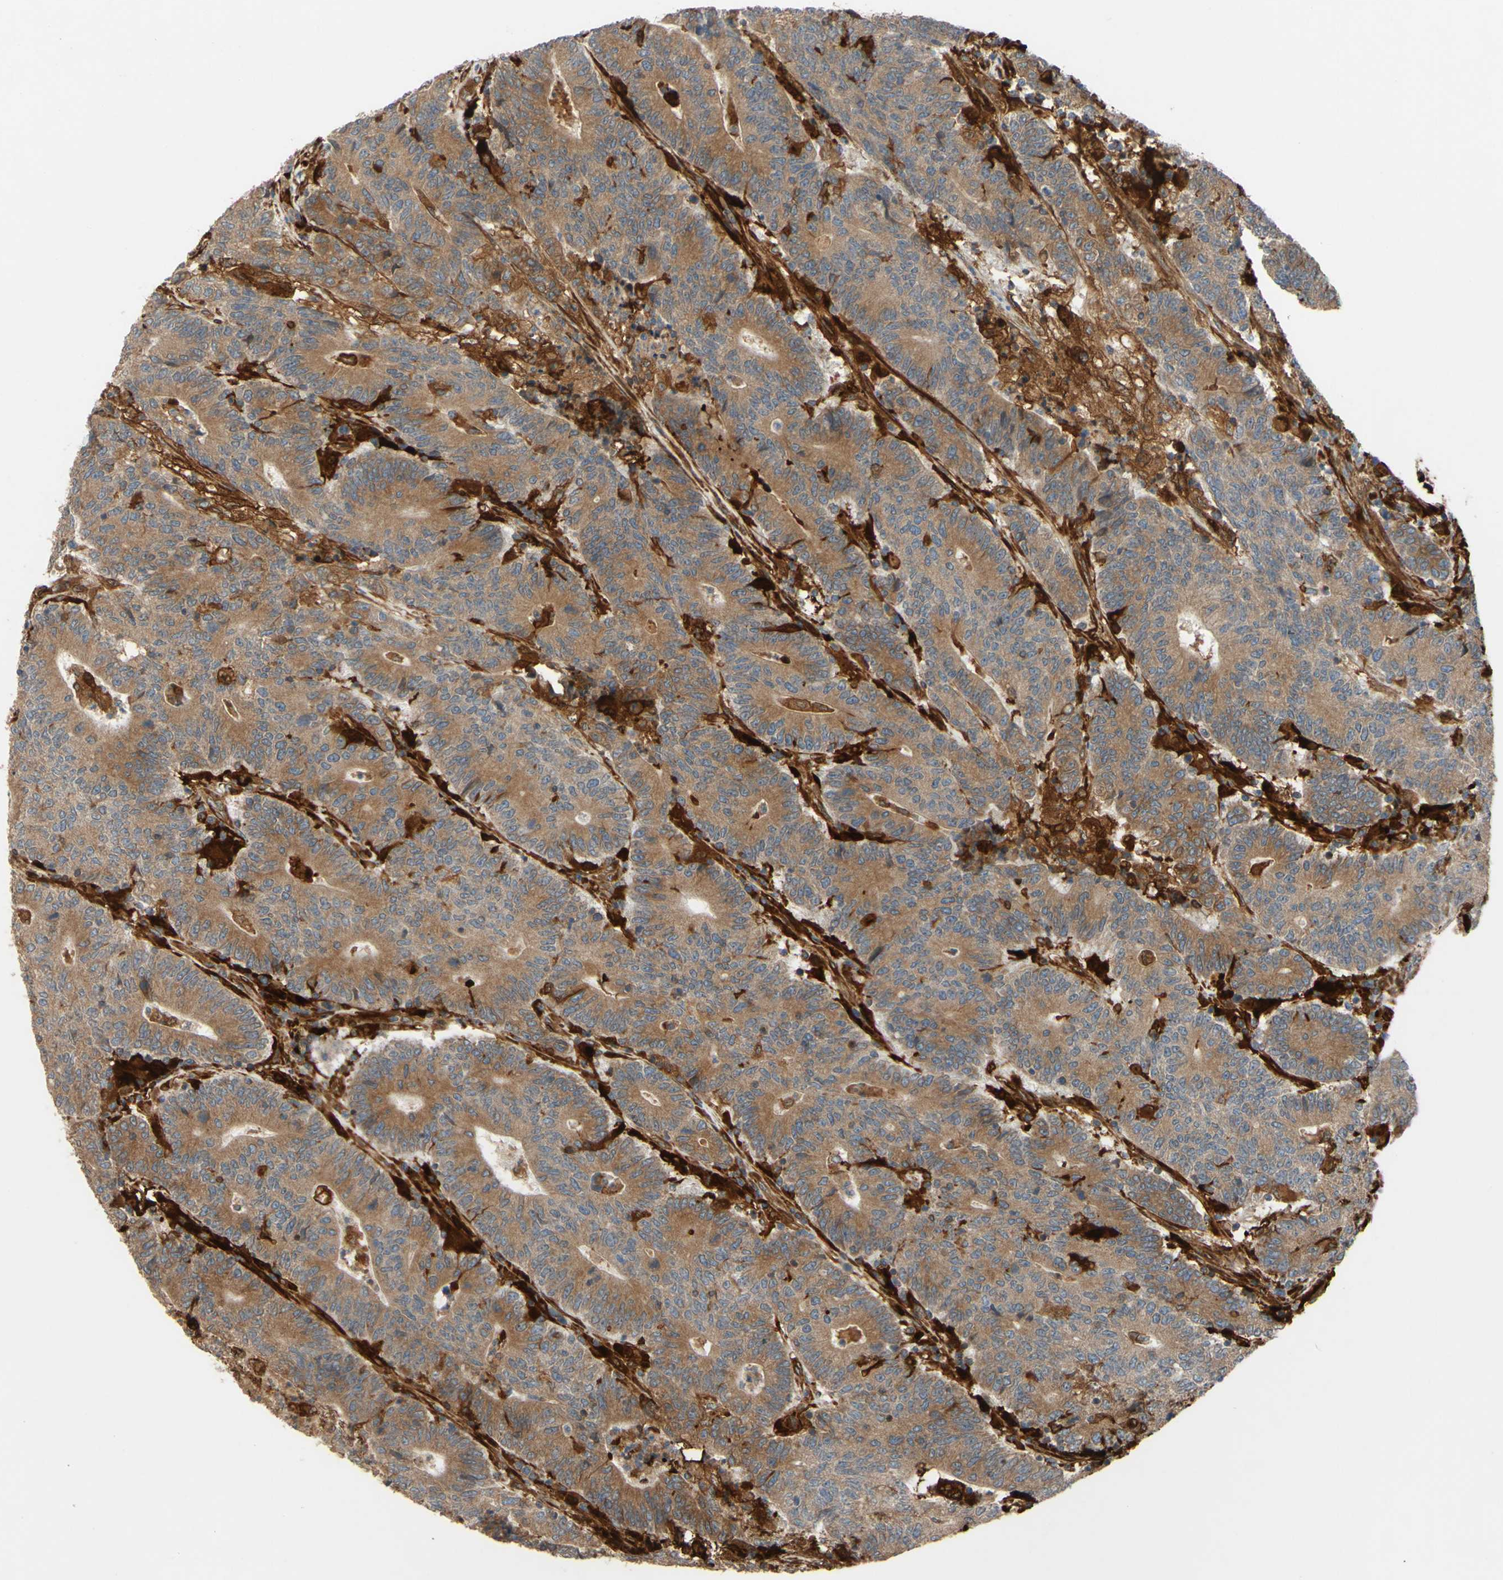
{"staining": {"intensity": "moderate", "quantity": ">75%", "location": "cytoplasmic/membranous"}, "tissue": "colorectal cancer", "cell_type": "Tumor cells", "image_type": "cancer", "snomed": [{"axis": "morphology", "description": "Normal tissue, NOS"}, {"axis": "morphology", "description": "Adenocarcinoma, NOS"}, {"axis": "topography", "description": "Colon"}], "caption": "Tumor cells show medium levels of moderate cytoplasmic/membranous expression in approximately >75% of cells in adenocarcinoma (colorectal). (IHC, brightfield microscopy, high magnification).", "gene": "SPTLC1", "patient": {"sex": "female", "age": 75}}